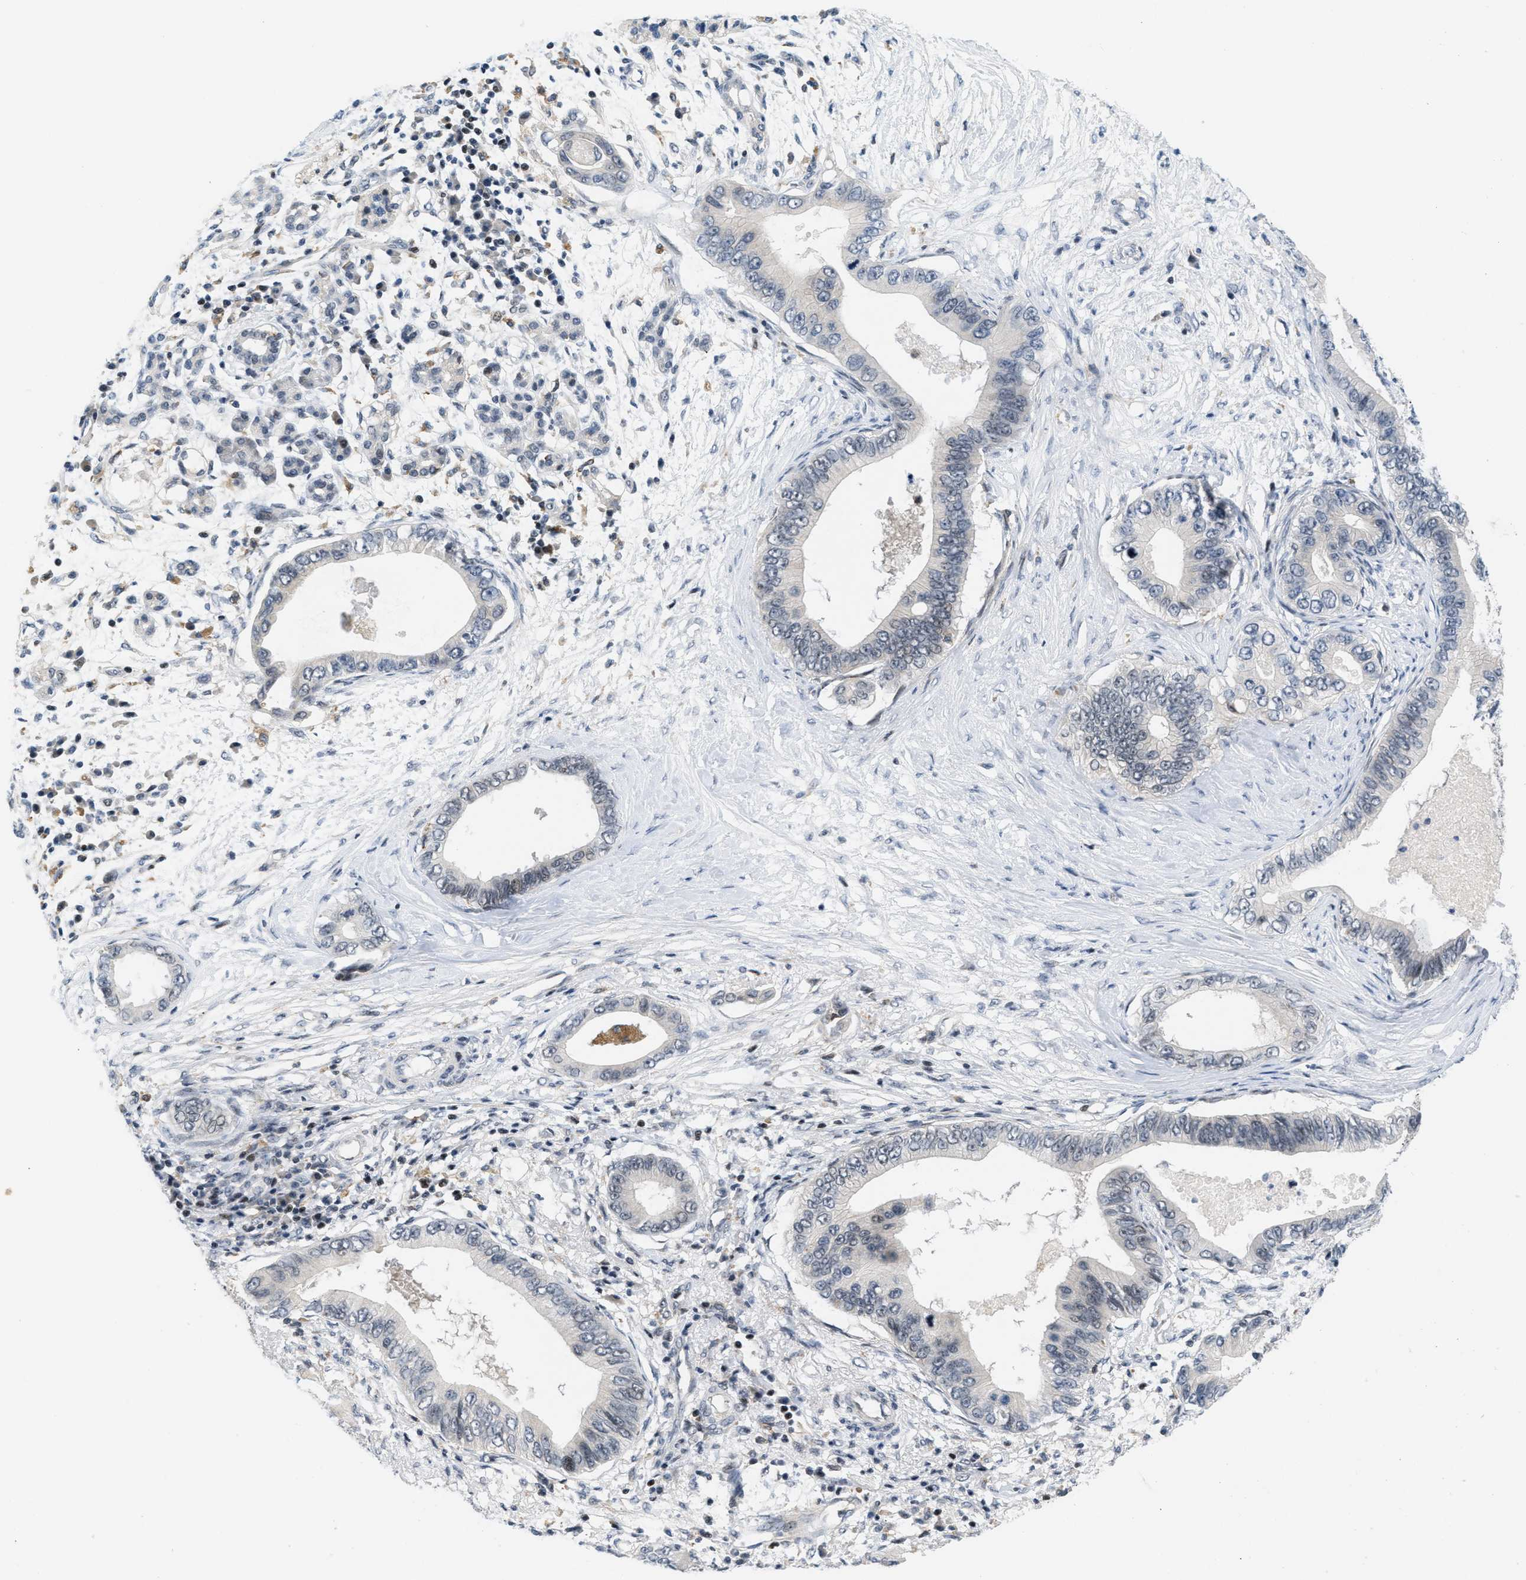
{"staining": {"intensity": "weak", "quantity": "<25%", "location": "nuclear"}, "tissue": "pancreatic cancer", "cell_type": "Tumor cells", "image_type": "cancer", "snomed": [{"axis": "morphology", "description": "Adenocarcinoma, NOS"}, {"axis": "topography", "description": "Pancreas"}], "caption": "An image of human pancreatic cancer (adenocarcinoma) is negative for staining in tumor cells.", "gene": "ING1", "patient": {"sex": "male", "age": 77}}